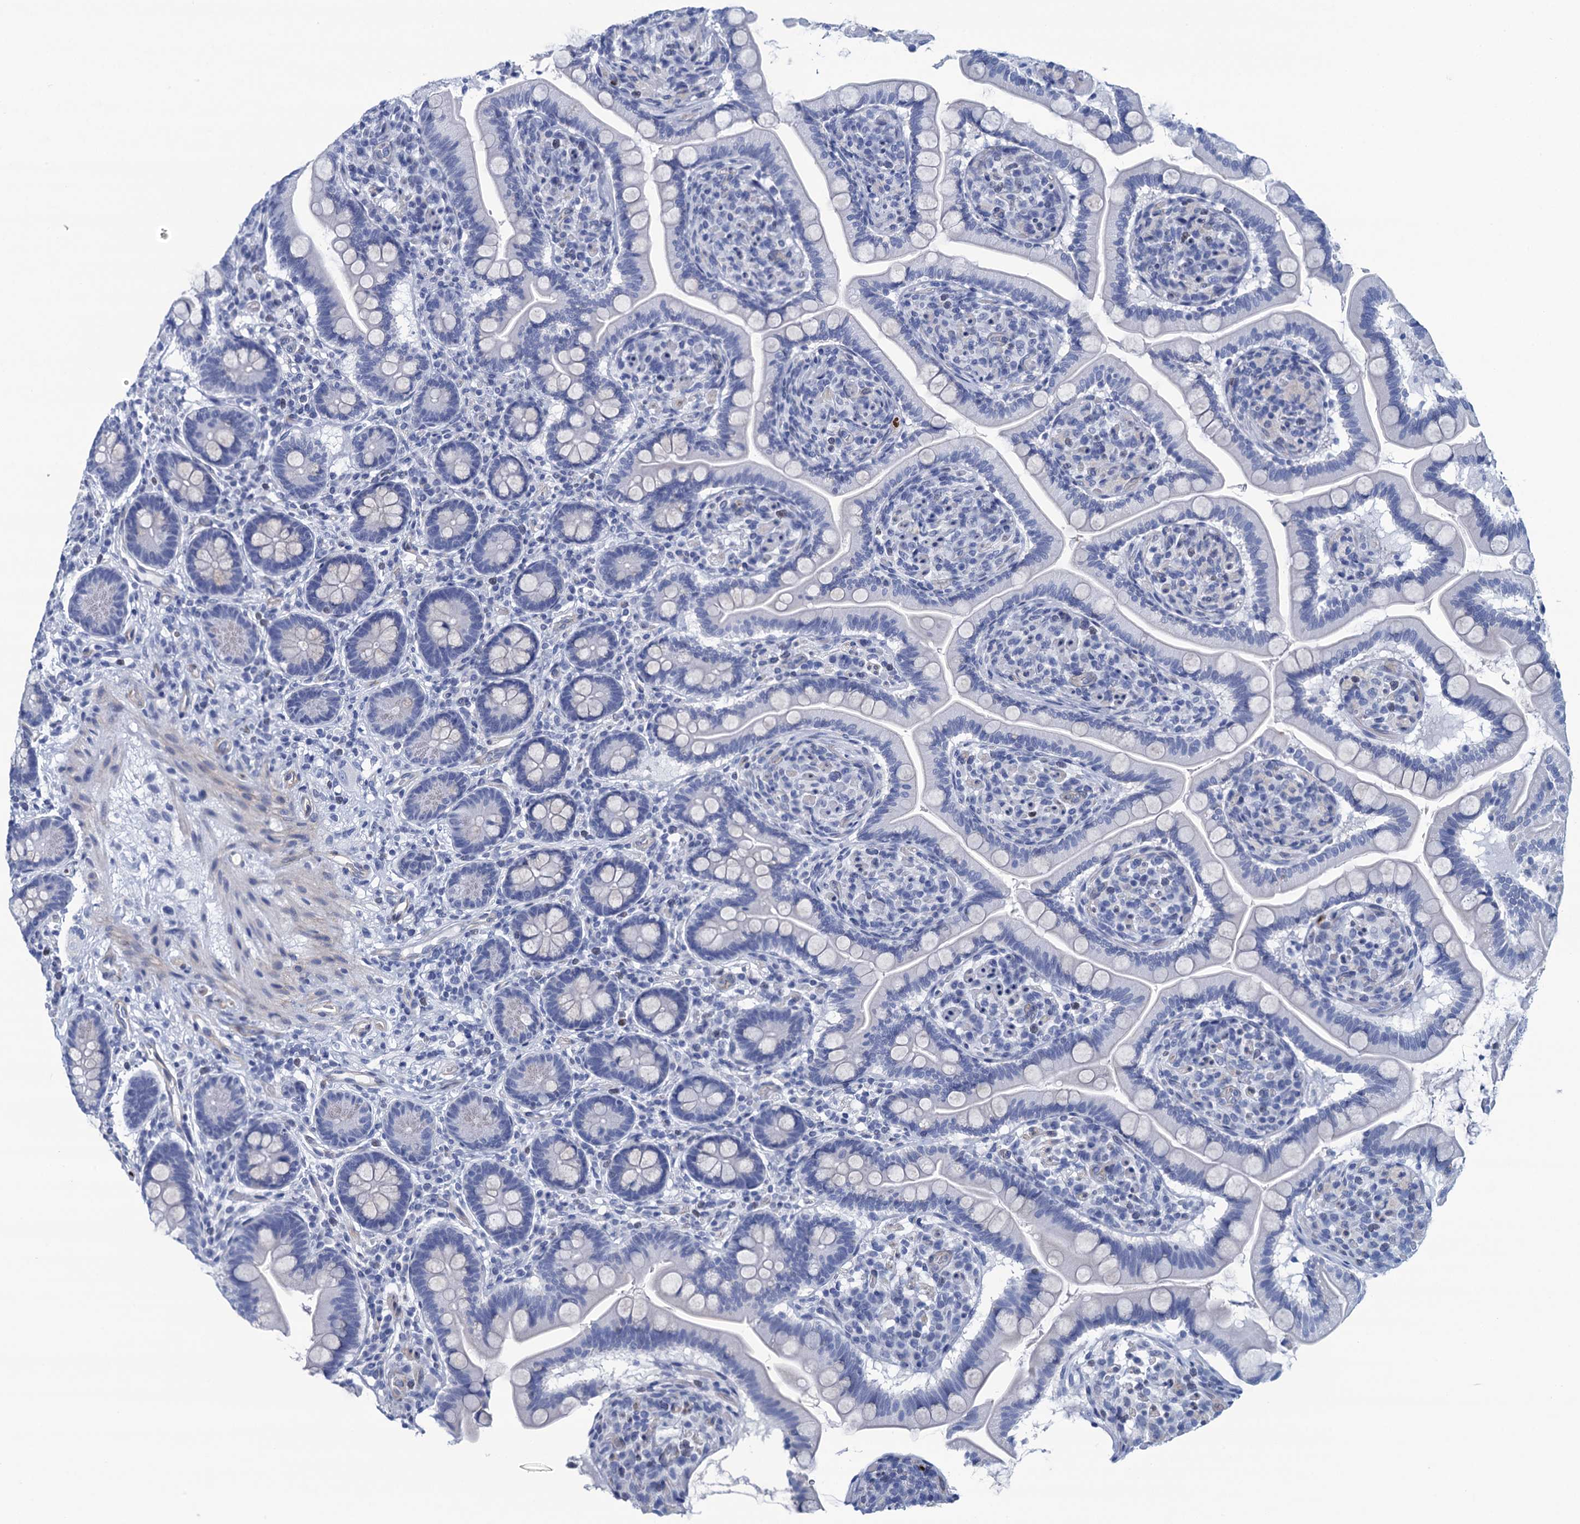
{"staining": {"intensity": "negative", "quantity": "none", "location": "none"}, "tissue": "small intestine", "cell_type": "Glandular cells", "image_type": "normal", "snomed": [{"axis": "morphology", "description": "Normal tissue, NOS"}, {"axis": "topography", "description": "Small intestine"}], "caption": "High power microscopy micrograph of an immunohistochemistry (IHC) photomicrograph of unremarkable small intestine, revealing no significant staining in glandular cells. Nuclei are stained in blue.", "gene": "RHCG", "patient": {"sex": "female", "age": 64}}